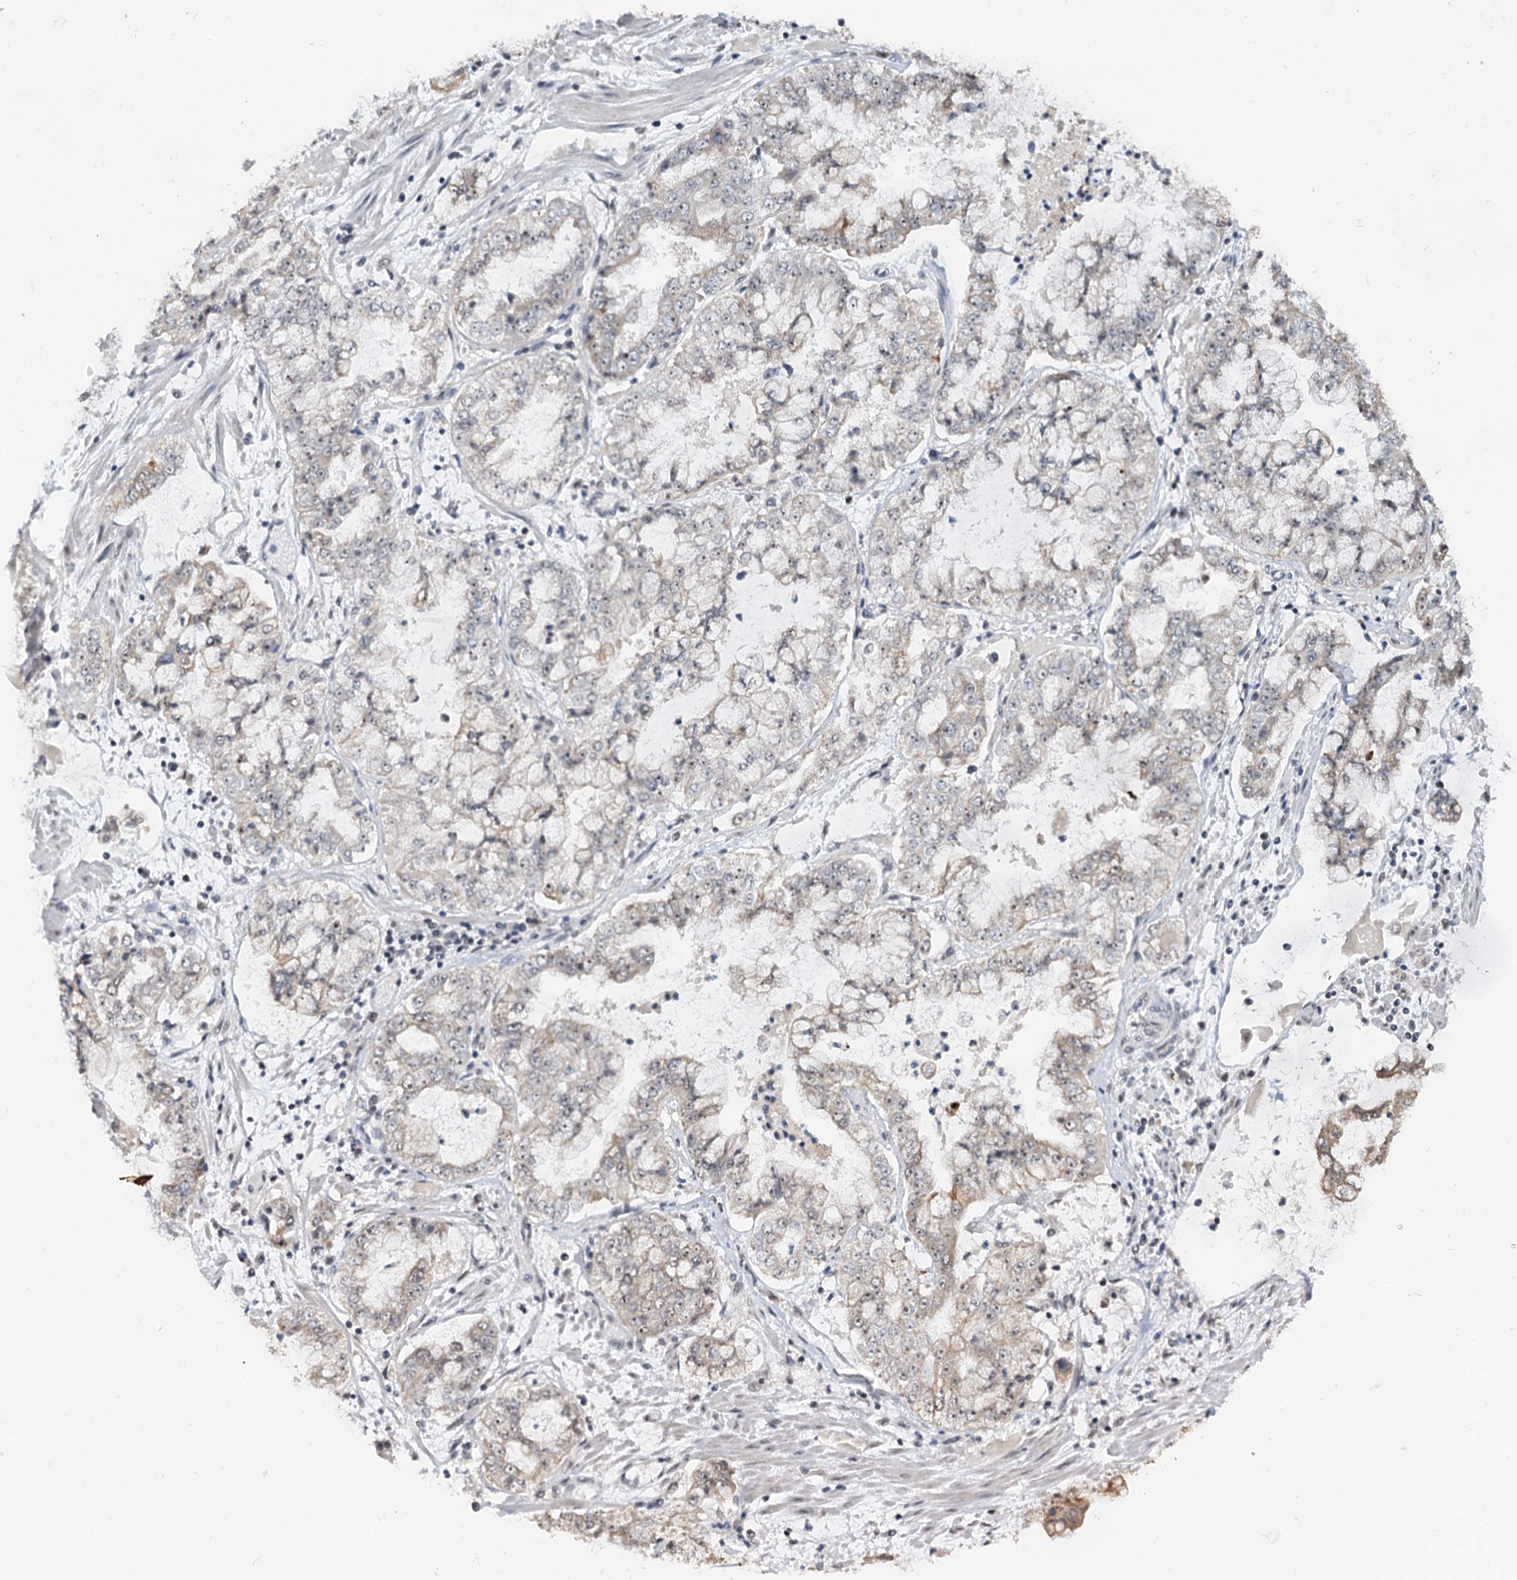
{"staining": {"intensity": "weak", "quantity": "<25%", "location": "cytoplasmic/membranous,nuclear"}, "tissue": "stomach cancer", "cell_type": "Tumor cells", "image_type": "cancer", "snomed": [{"axis": "morphology", "description": "Adenocarcinoma, NOS"}, {"axis": "topography", "description": "Stomach"}], "caption": "A photomicrograph of adenocarcinoma (stomach) stained for a protein exhibits no brown staining in tumor cells.", "gene": "NAT10", "patient": {"sex": "male", "age": 76}}